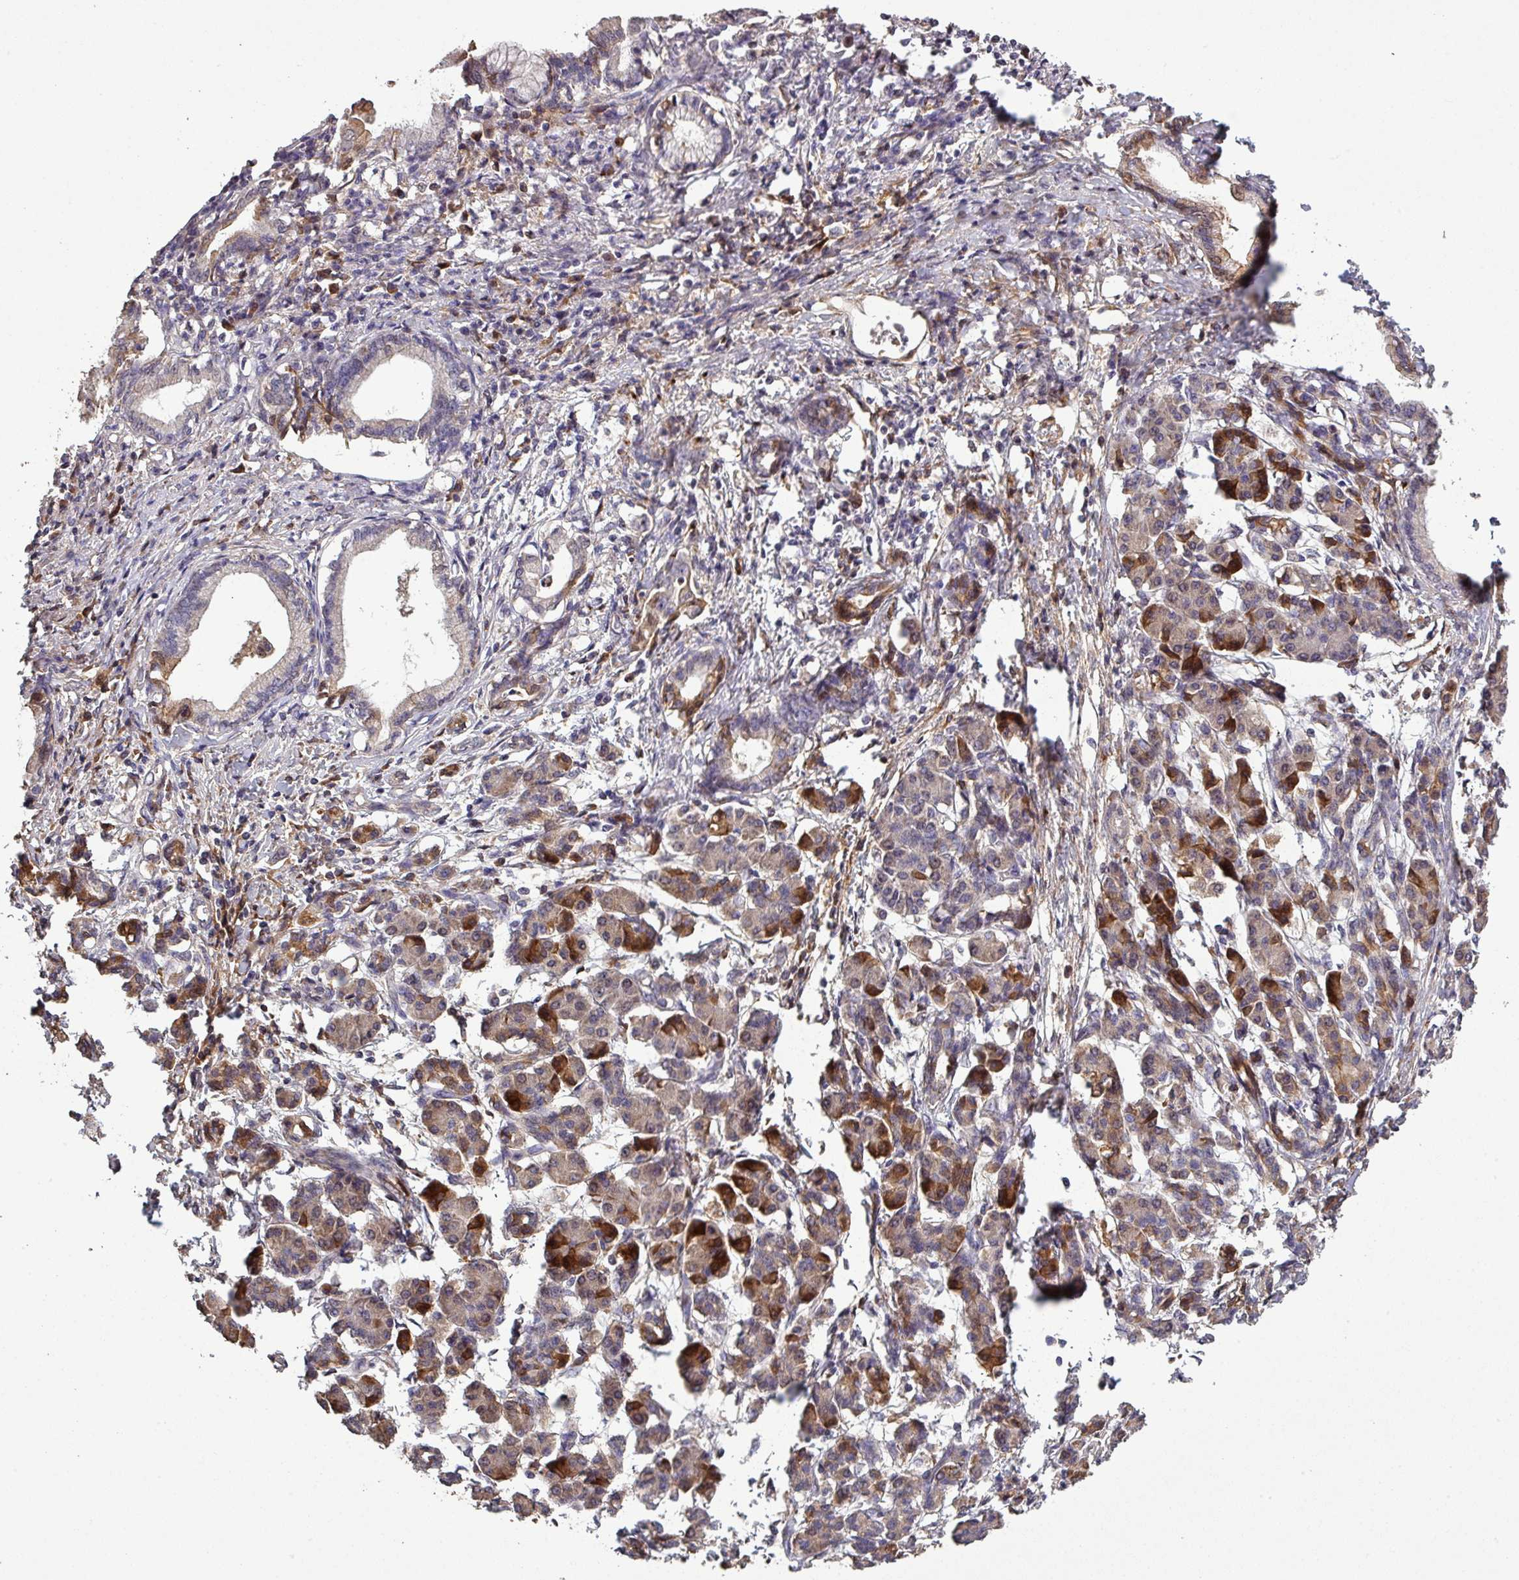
{"staining": {"intensity": "moderate", "quantity": "<25%", "location": "cytoplasmic/membranous"}, "tissue": "pancreatic cancer", "cell_type": "Tumor cells", "image_type": "cancer", "snomed": [{"axis": "morphology", "description": "Adenocarcinoma, NOS"}, {"axis": "topography", "description": "Pancreas"}], "caption": "A brown stain labels moderate cytoplasmic/membranous positivity of a protein in human pancreatic cancer (adenocarcinoma) tumor cells.", "gene": "ISLR", "patient": {"sex": "female", "age": 55}}